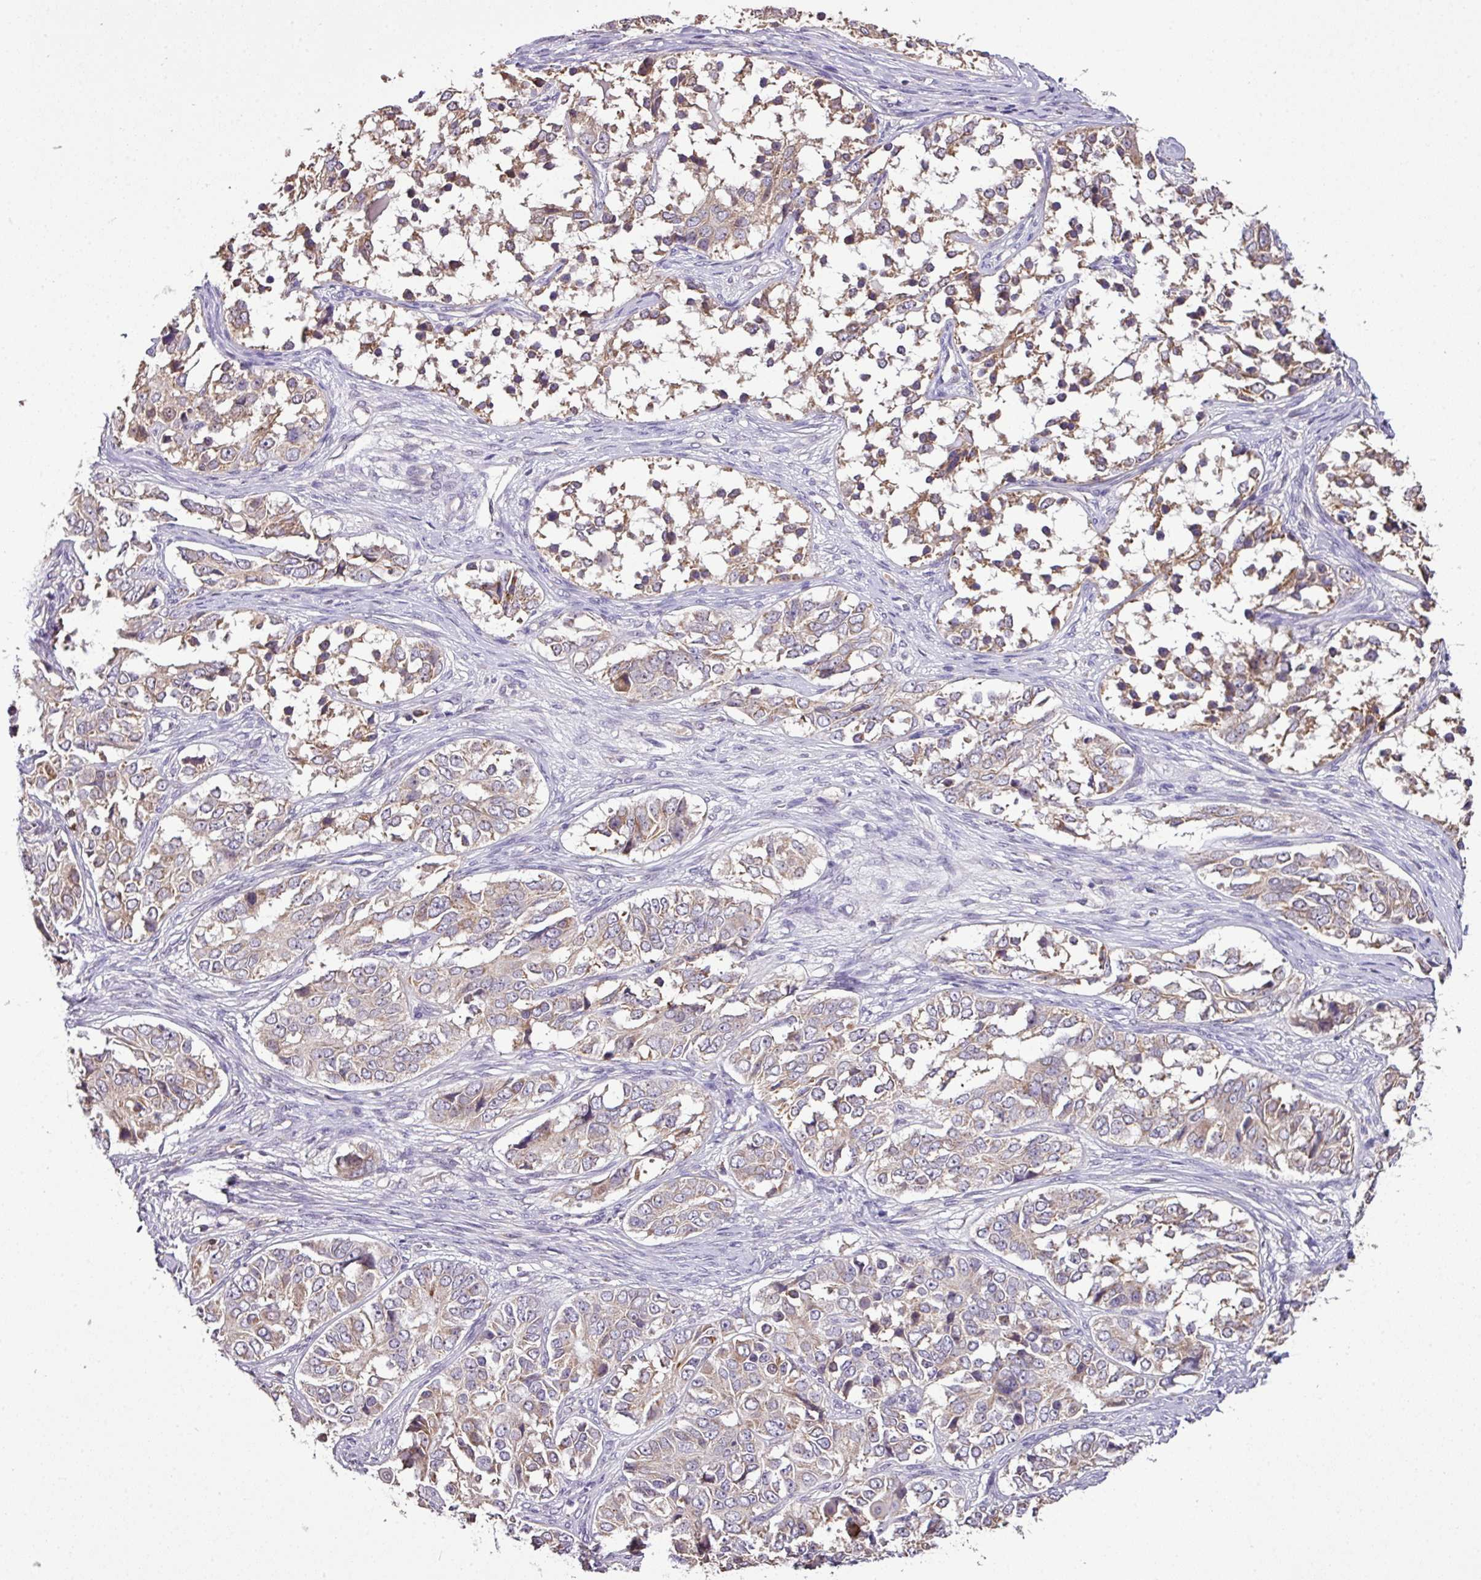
{"staining": {"intensity": "moderate", "quantity": "25%-75%", "location": "cytoplasmic/membranous"}, "tissue": "ovarian cancer", "cell_type": "Tumor cells", "image_type": "cancer", "snomed": [{"axis": "morphology", "description": "Carcinoma, endometroid"}, {"axis": "topography", "description": "Ovary"}], "caption": "Tumor cells display moderate cytoplasmic/membranous expression in approximately 25%-75% of cells in ovarian cancer (endometroid carcinoma).", "gene": "SMCO4", "patient": {"sex": "female", "age": 51}}